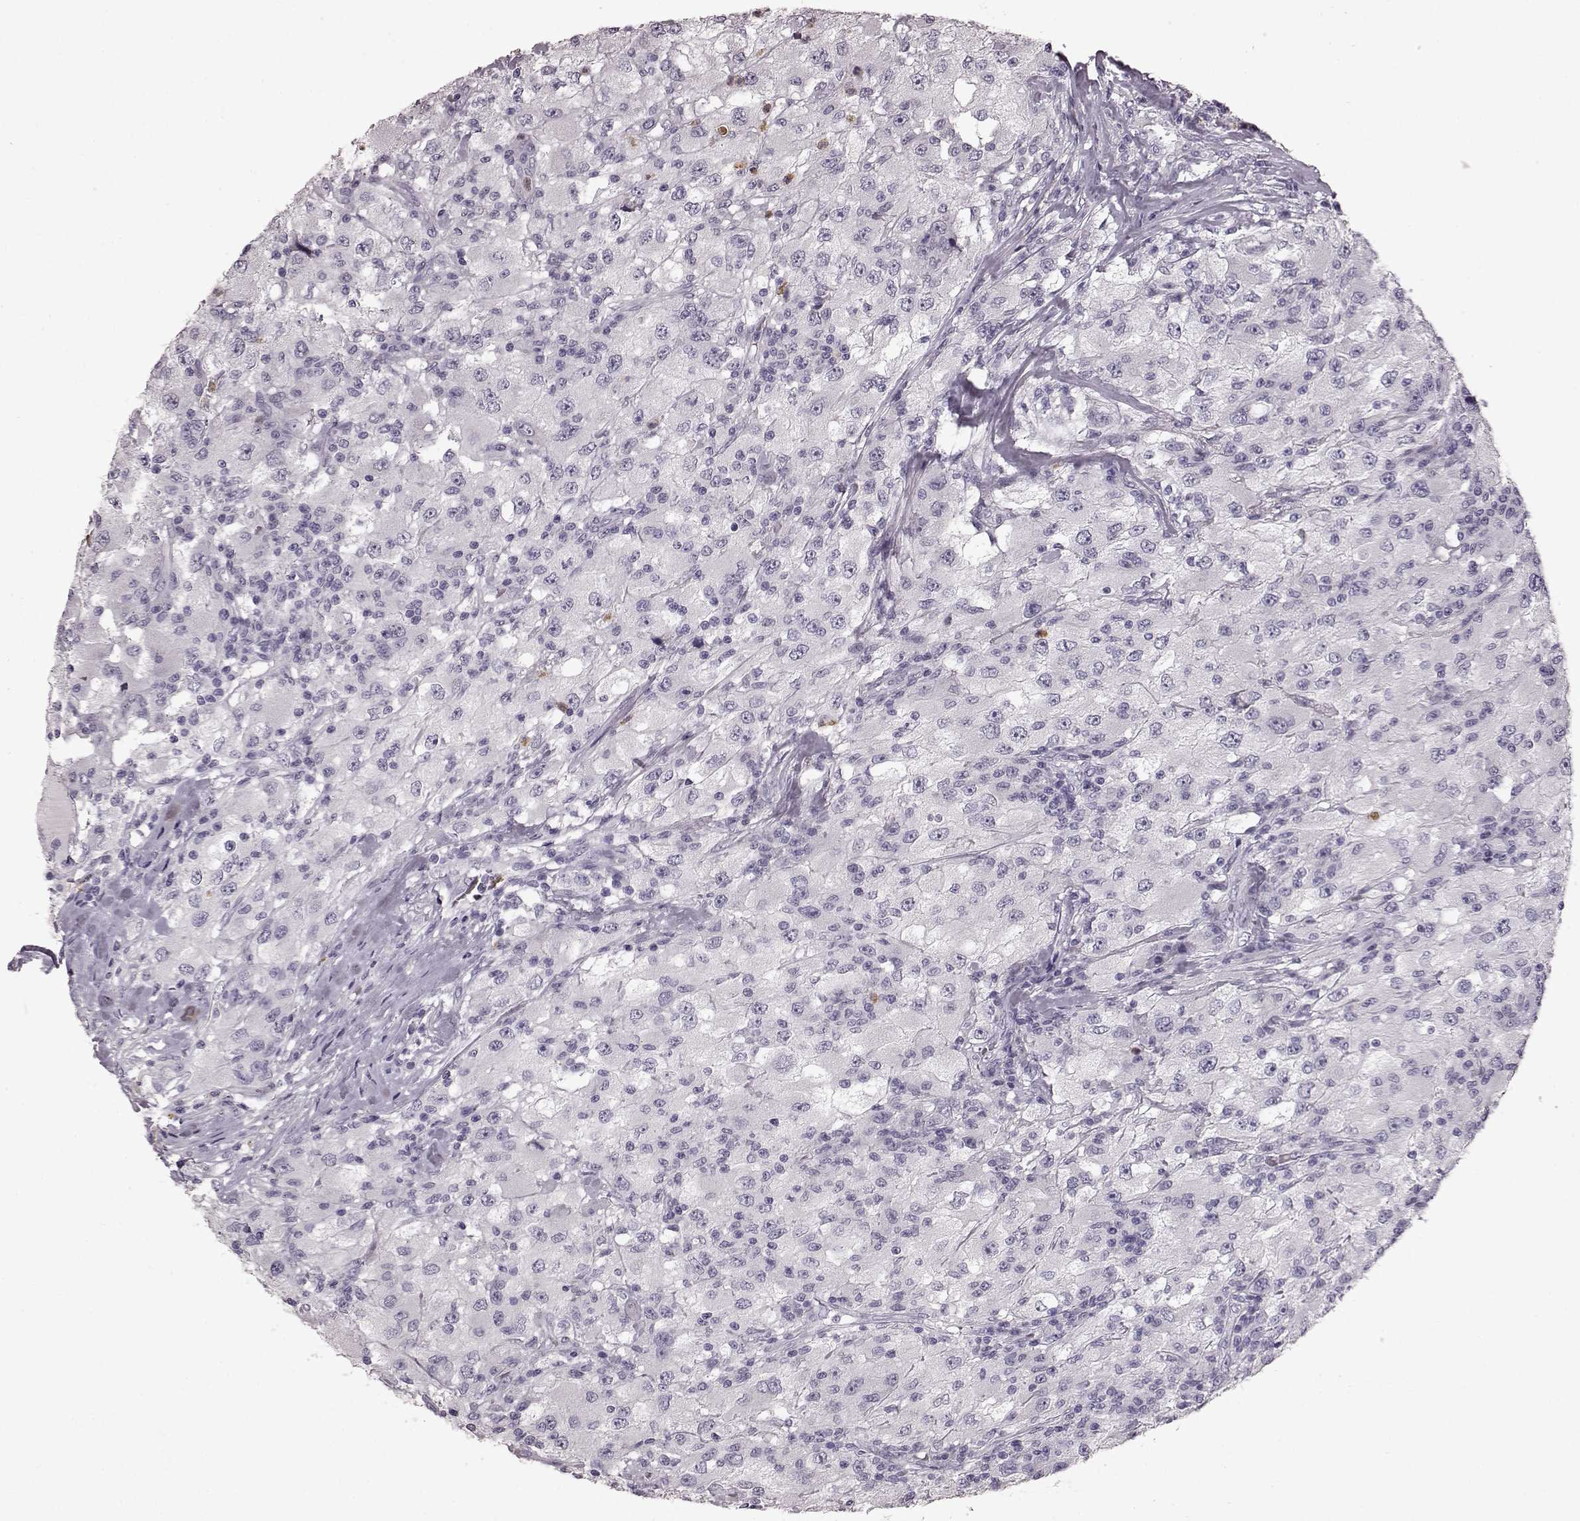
{"staining": {"intensity": "negative", "quantity": "none", "location": "none"}, "tissue": "renal cancer", "cell_type": "Tumor cells", "image_type": "cancer", "snomed": [{"axis": "morphology", "description": "Adenocarcinoma, NOS"}, {"axis": "topography", "description": "Kidney"}], "caption": "Tumor cells show no significant staining in renal adenocarcinoma.", "gene": "FUT4", "patient": {"sex": "female", "age": 67}}